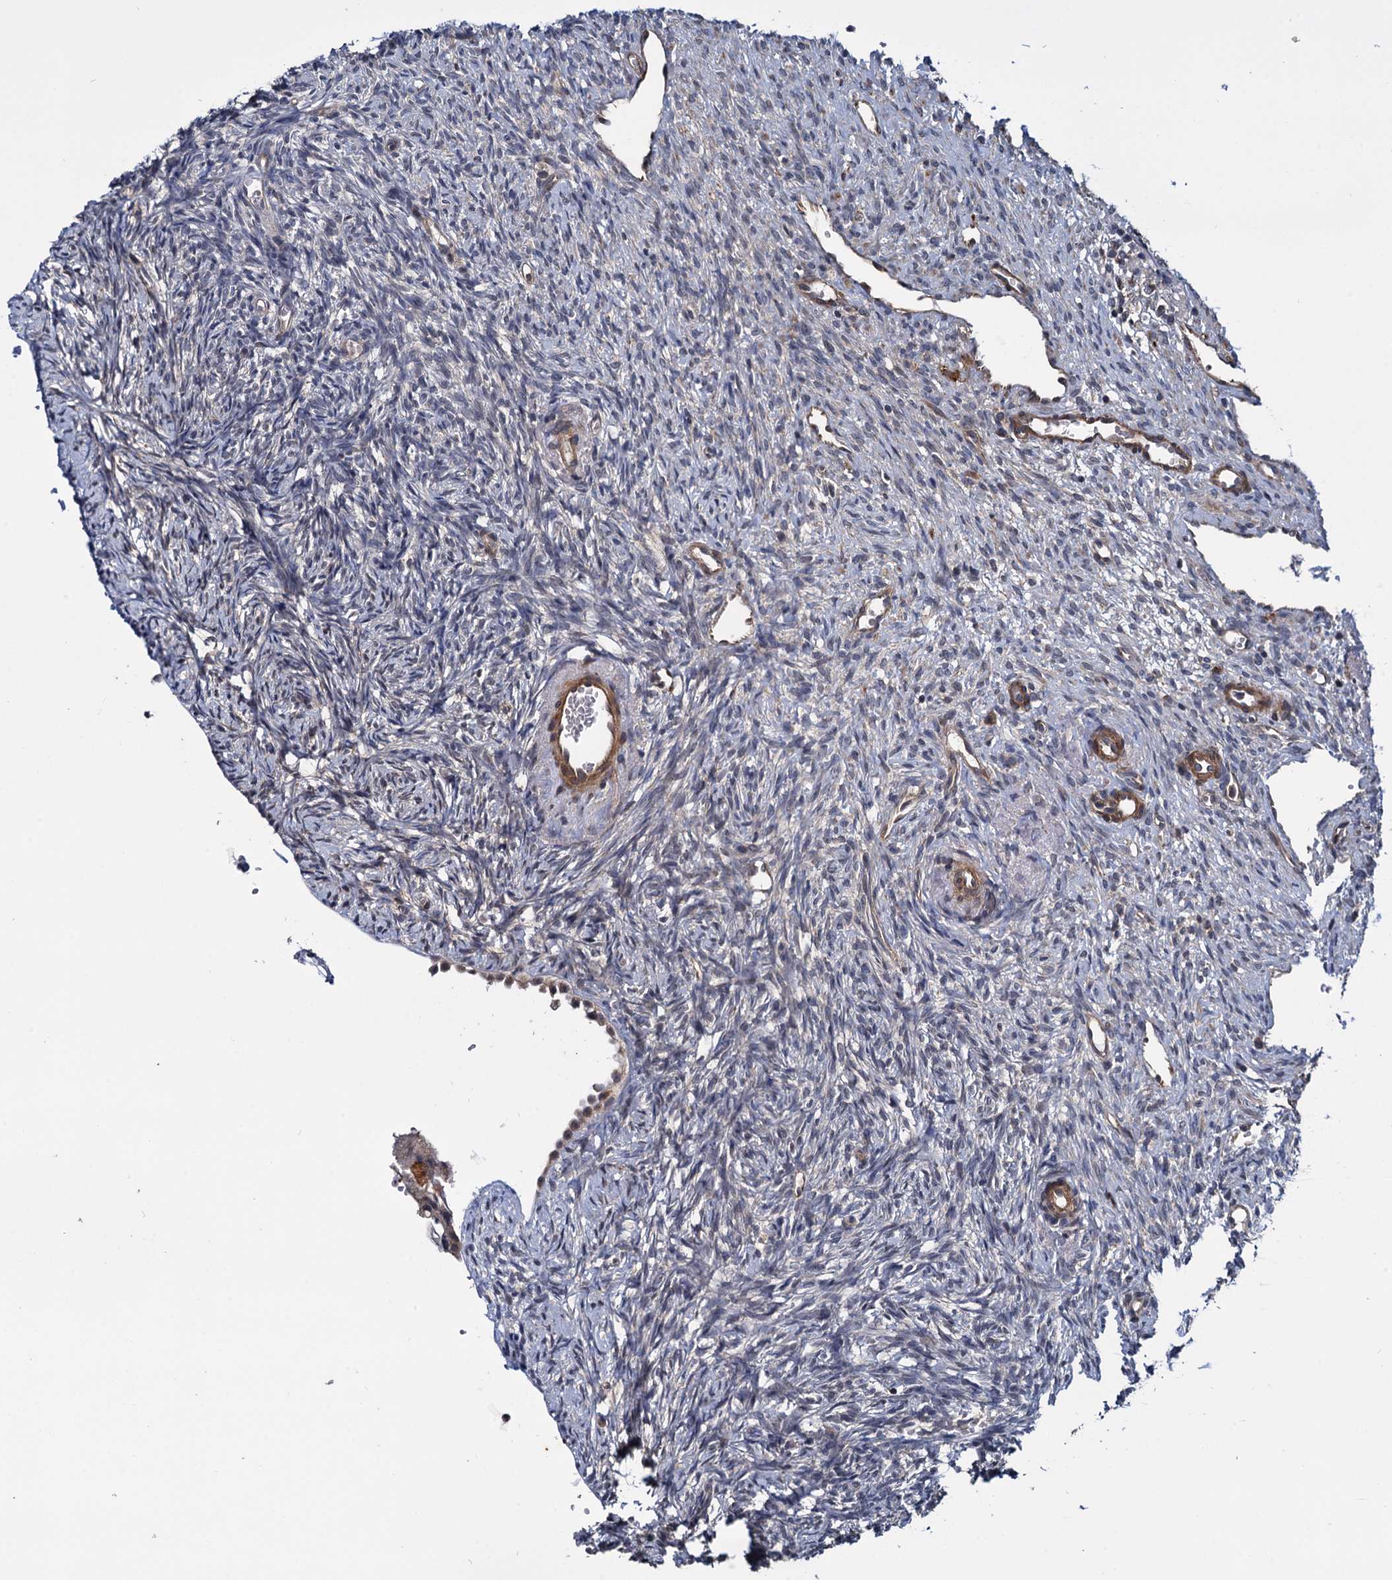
{"staining": {"intensity": "negative", "quantity": "none", "location": "none"}, "tissue": "ovary", "cell_type": "Ovarian stroma cells", "image_type": "normal", "snomed": [{"axis": "morphology", "description": "Normal tissue, NOS"}, {"axis": "topography", "description": "Ovary"}], "caption": "Human ovary stained for a protein using immunohistochemistry (IHC) demonstrates no staining in ovarian stroma cells.", "gene": "ARHGAP42", "patient": {"sex": "female", "age": 51}}